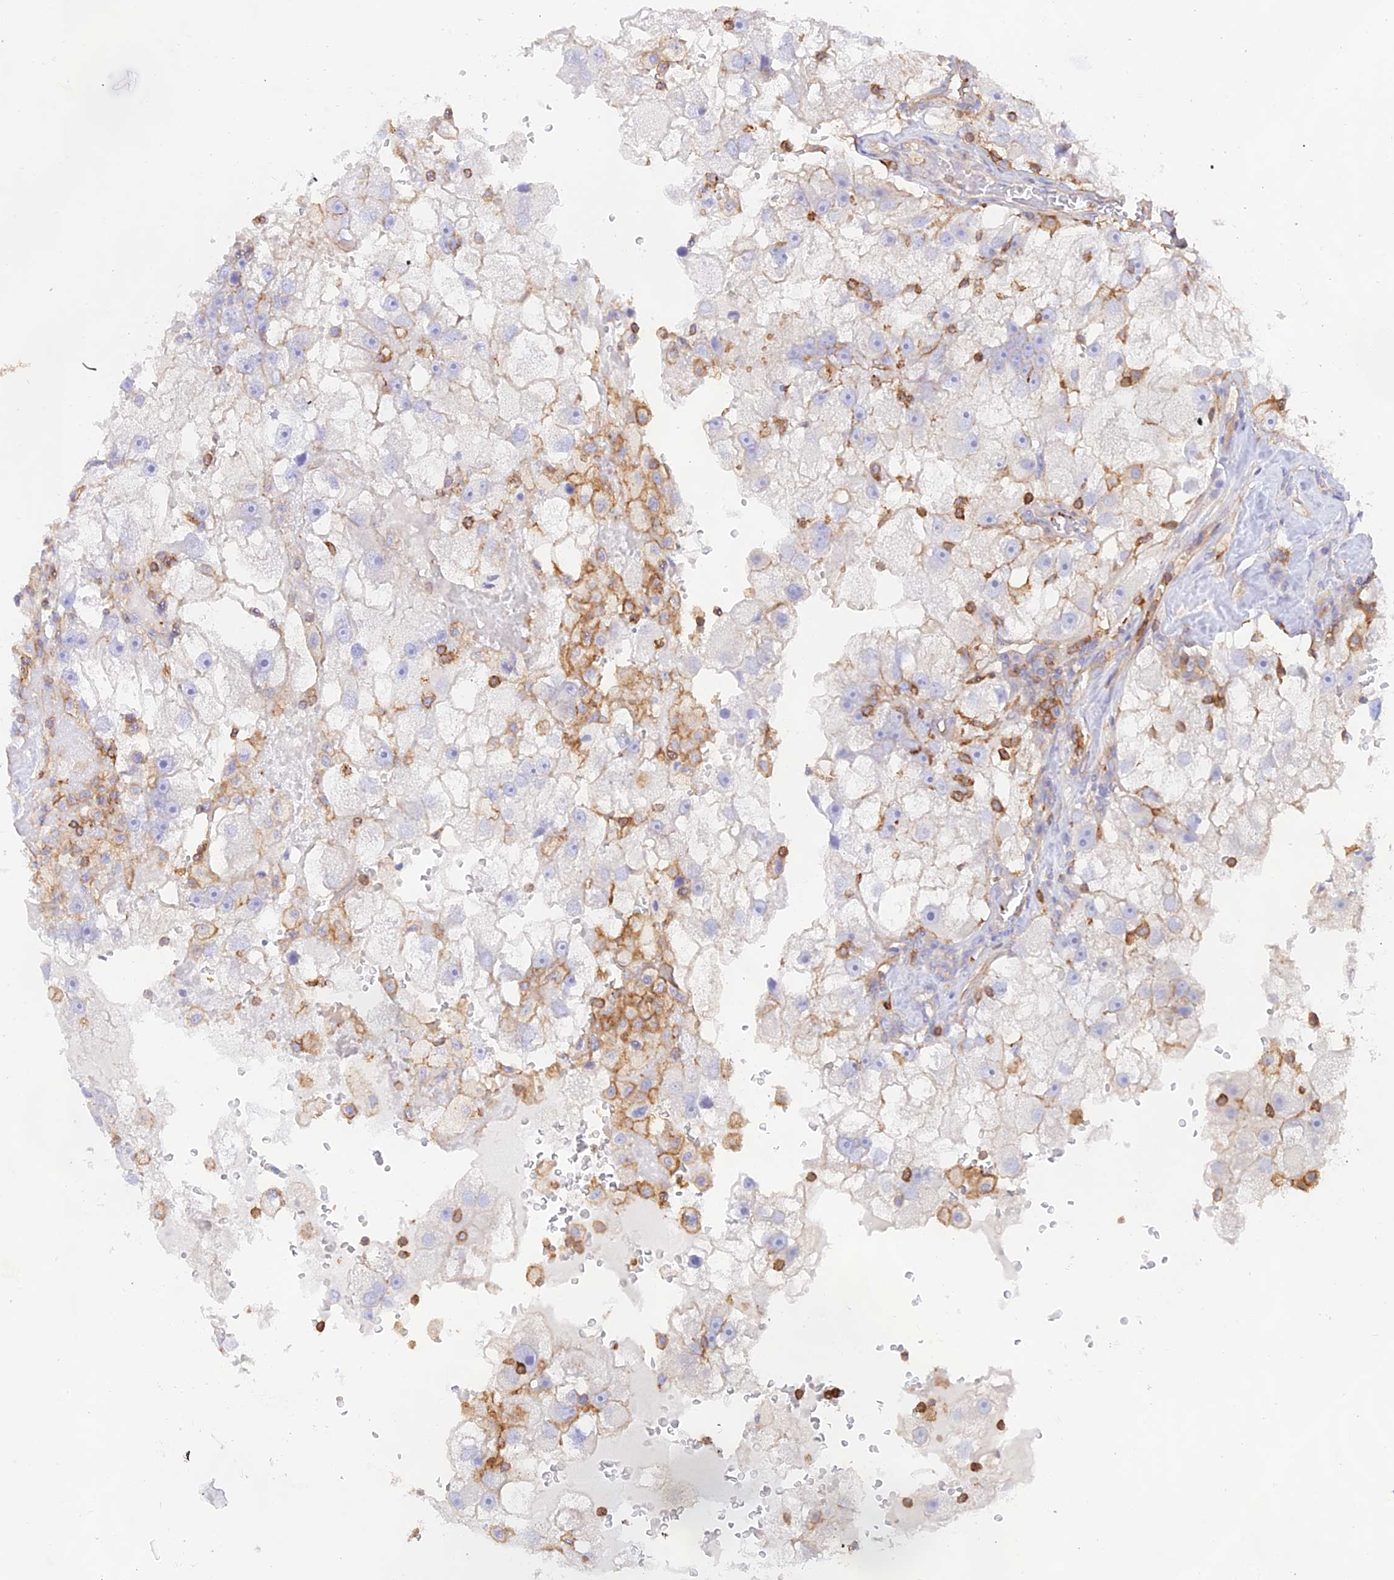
{"staining": {"intensity": "moderate", "quantity": "<25%", "location": "cytoplasmic/membranous"}, "tissue": "renal cancer", "cell_type": "Tumor cells", "image_type": "cancer", "snomed": [{"axis": "morphology", "description": "Adenocarcinoma, NOS"}, {"axis": "topography", "description": "Kidney"}], "caption": "Human renal adenocarcinoma stained for a protein (brown) displays moderate cytoplasmic/membranous positive expression in about <25% of tumor cells.", "gene": "DENND1C", "patient": {"sex": "male", "age": 63}}